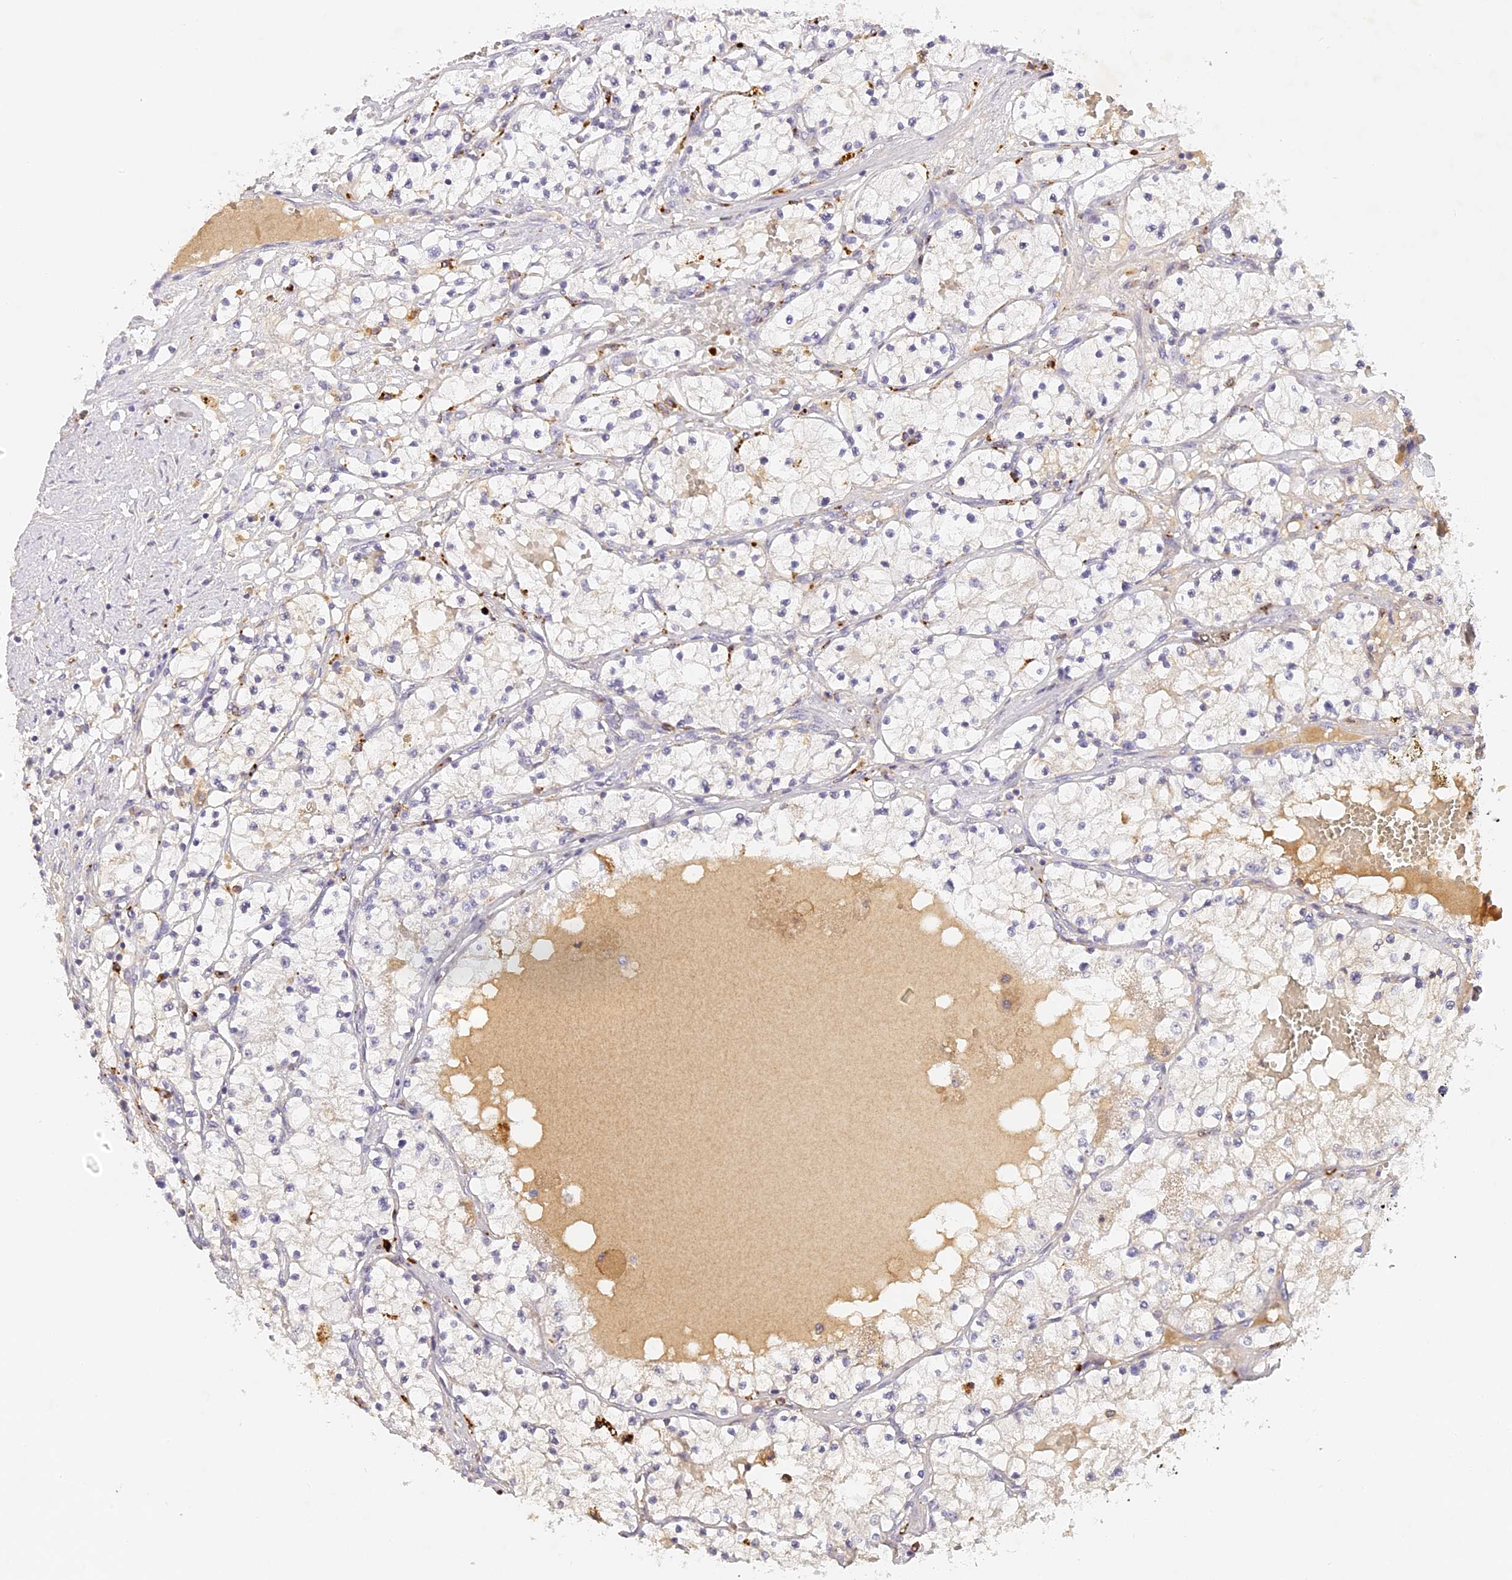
{"staining": {"intensity": "weak", "quantity": "<25%", "location": "cytoplasmic/membranous"}, "tissue": "renal cancer", "cell_type": "Tumor cells", "image_type": "cancer", "snomed": [{"axis": "morphology", "description": "Normal tissue, NOS"}, {"axis": "morphology", "description": "Adenocarcinoma, NOS"}, {"axis": "topography", "description": "Kidney"}], "caption": "High magnification brightfield microscopy of renal cancer (adenocarcinoma) stained with DAB (brown) and counterstained with hematoxylin (blue): tumor cells show no significant expression. The staining was performed using DAB (3,3'-diaminobenzidine) to visualize the protein expression in brown, while the nuclei were stained in blue with hematoxylin (Magnification: 20x).", "gene": "ELL3", "patient": {"sex": "male", "age": 68}}